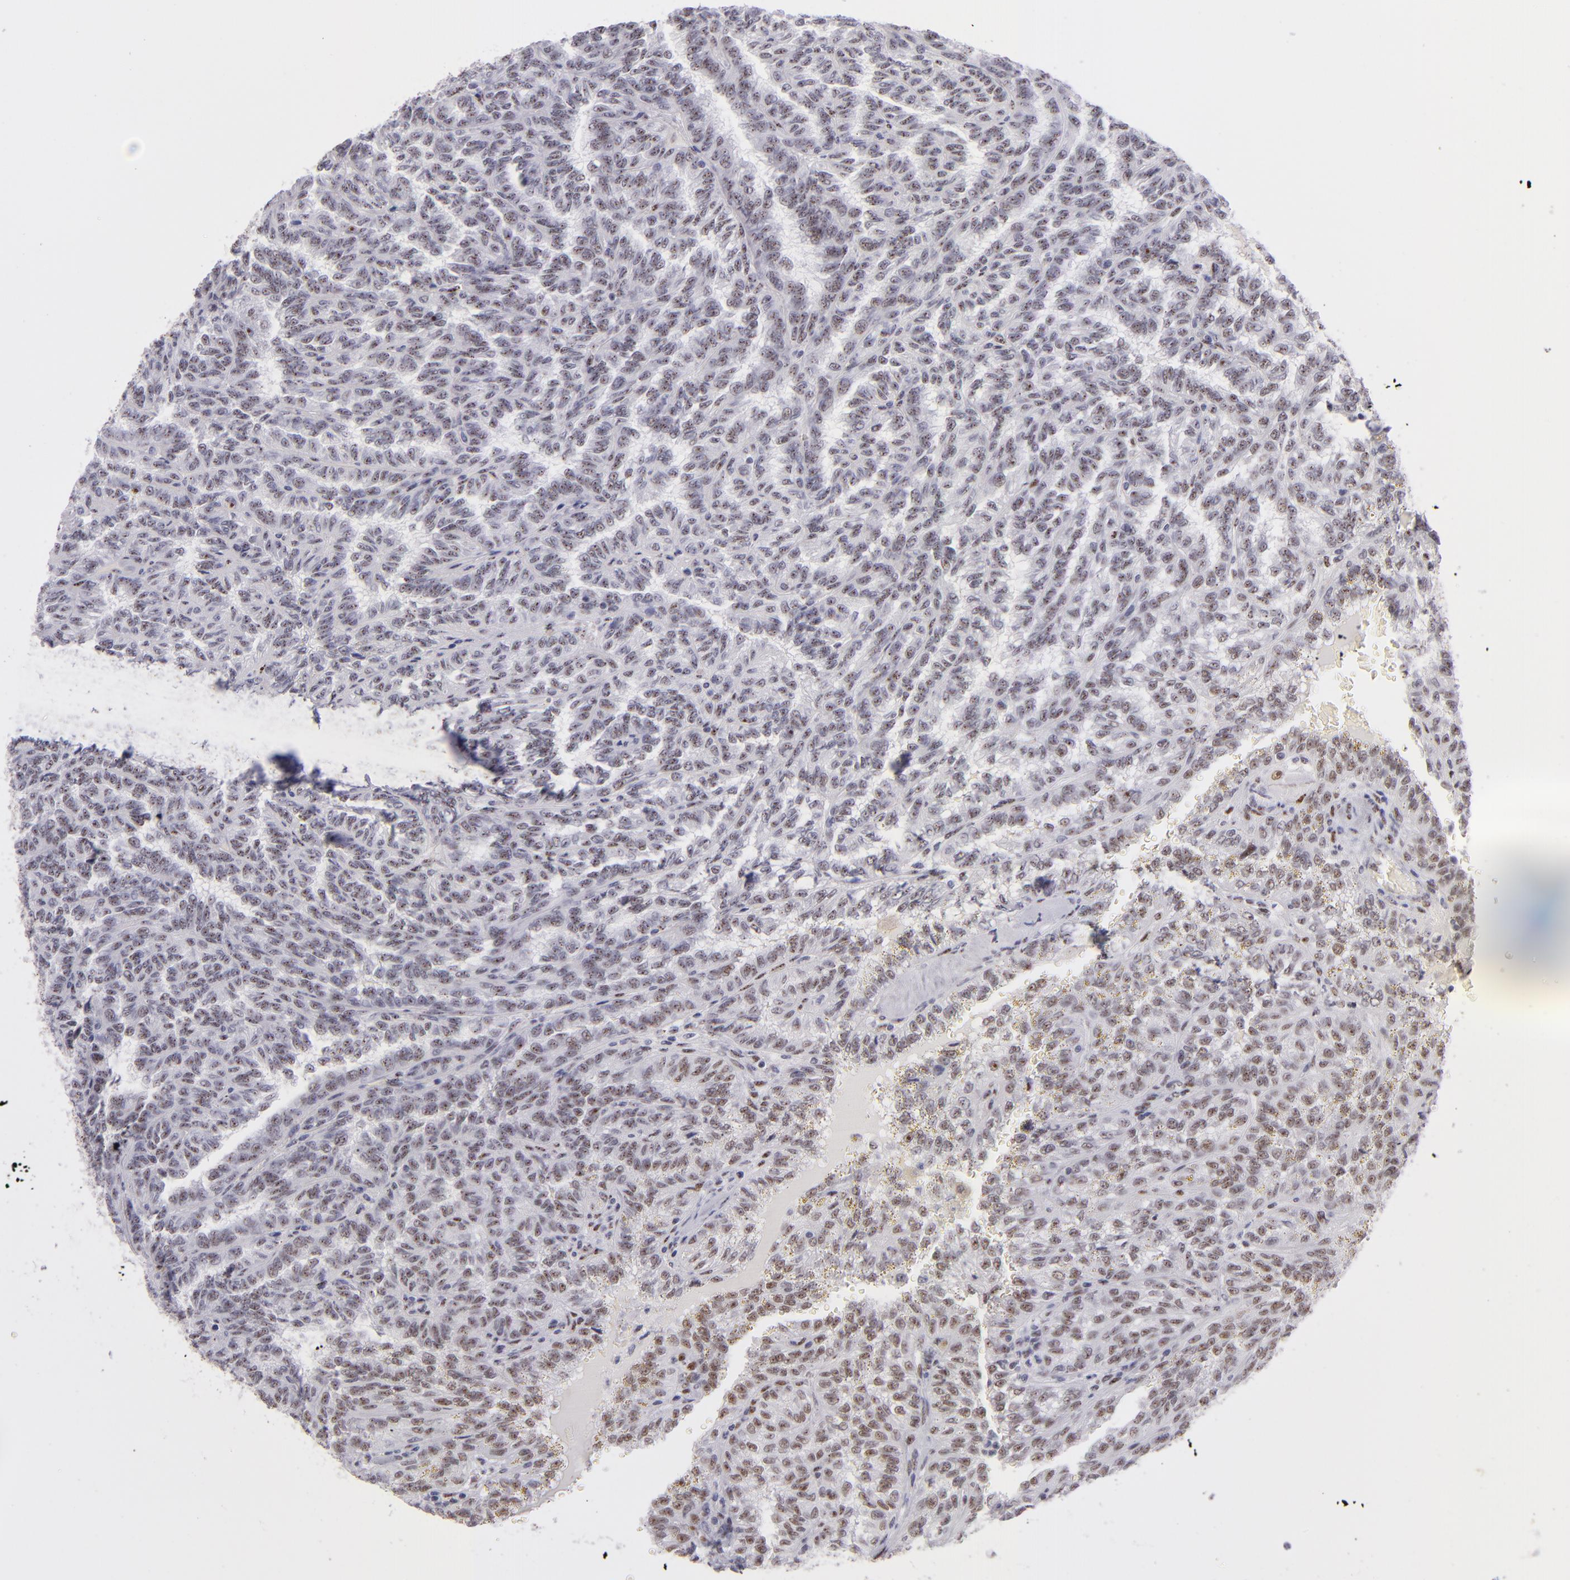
{"staining": {"intensity": "weak", "quantity": "25%-75%", "location": "nuclear"}, "tissue": "renal cancer", "cell_type": "Tumor cells", "image_type": "cancer", "snomed": [{"axis": "morphology", "description": "Inflammation, NOS"}, {"axis": "morphology", "description": "Adenocarcinoma, NOS"}, {"axis": "topography", "description": "Kidney"}], "caption": "Immunohistochemistry photomicrograph of human renal cancer stained for a protein (brown), which reveals low levels of weak nuclear expression in about 25%-75% of tumor cells.", "gene": "TOP3A", "patient": {"sex": "male", "age": 68}}